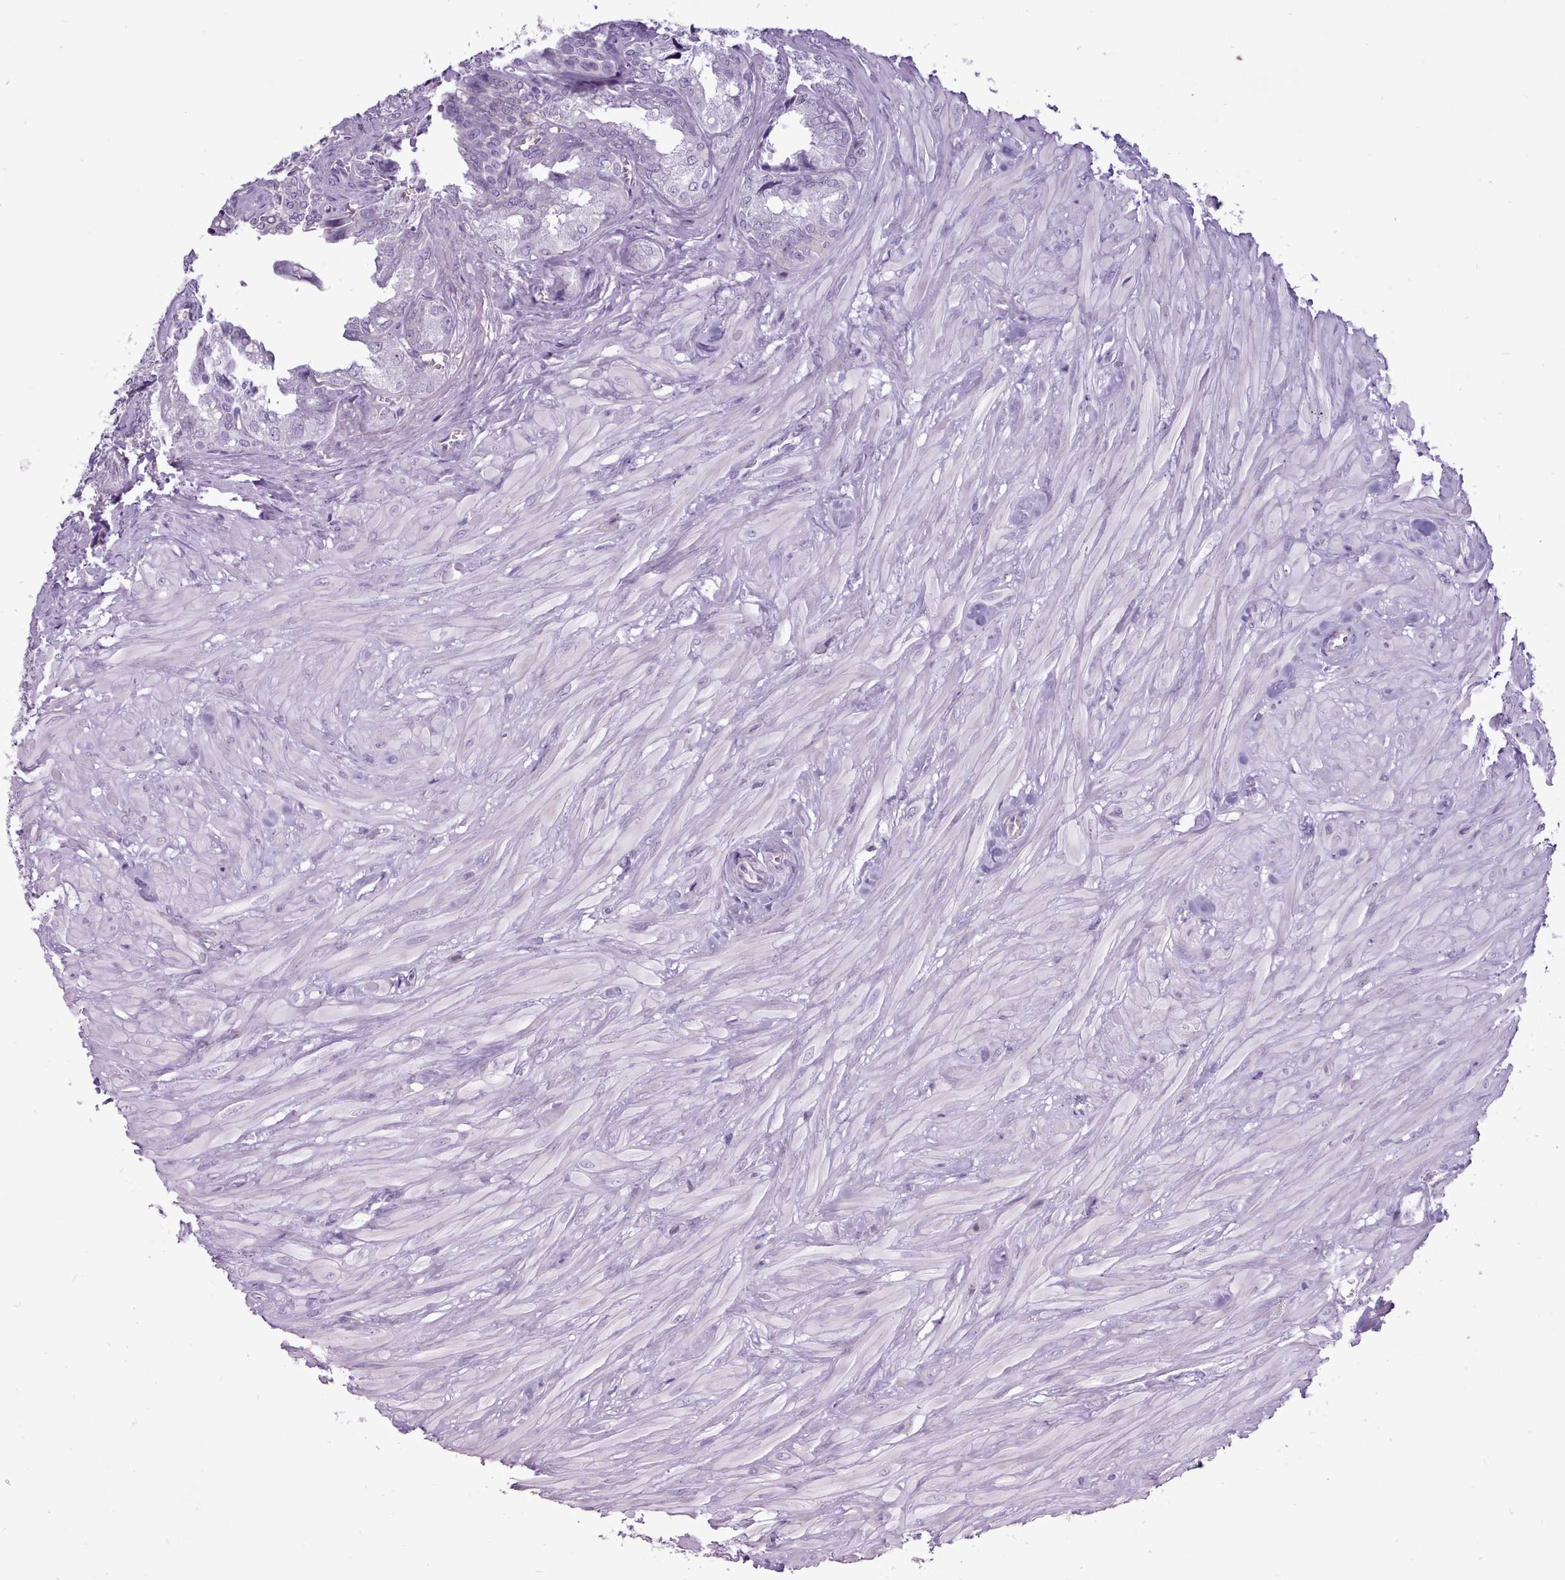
{"staining": {"intensity": "negative", "quantity": "none", "location": "none"}, "tissue": "seminal vesicle", "cell_type": "Glandular cells", "image_type": "normal", "snomed": [{"axis": "morphology", "description": "Normal tissue, NOS"}, {"axis": "topography", "description": "Seminal veicle"}], "caption": "This is an IHC micrograph of normal human seminal vesicle. There is no staining in glandular cells.", "gene": "BDKRB2", "patient": {"sex": "male", "age": 67}}